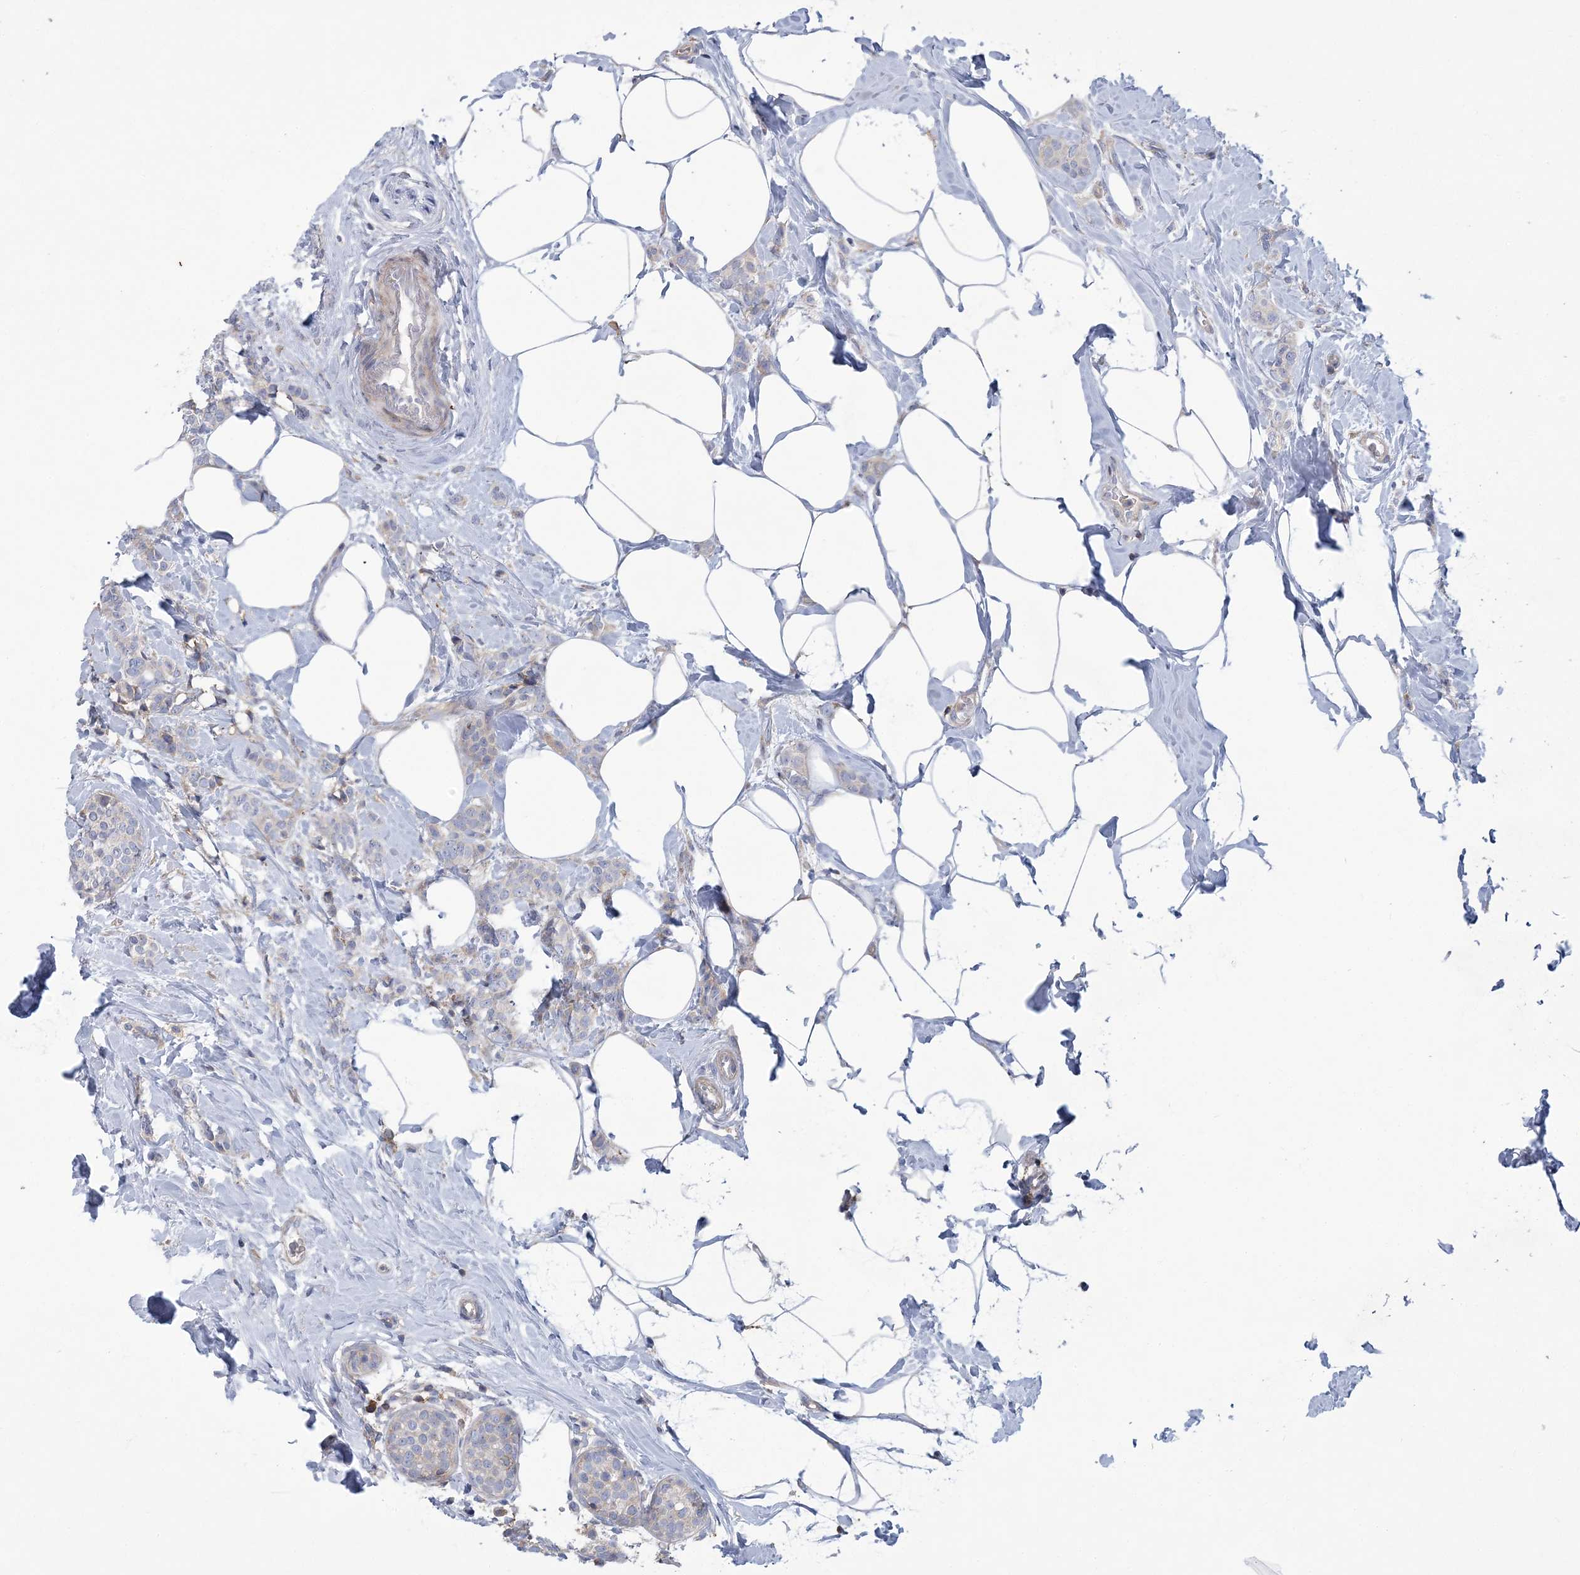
{"staining": {"intensity": "weak", "quantity": "<25%", "location": "cytoplasmic/membranous"}, "tissue": "breast cancer", "cell_type": "Tumor cells", "image_type": "cancer", "snomed": [{"axis": "morphology", "description": "Lobular carcinoma, in situ"}, {"axis": "morphology", "description": "Lobular carcinoma"}, {"axis": "topography", "description": "Breast"}], "caption": "An image of breast lobular carcinoma in situ stained for a protein shows no brown staining in tumor cells.", "gene": "ARSJ", "patient": {"sex": "female", "age": 41}}